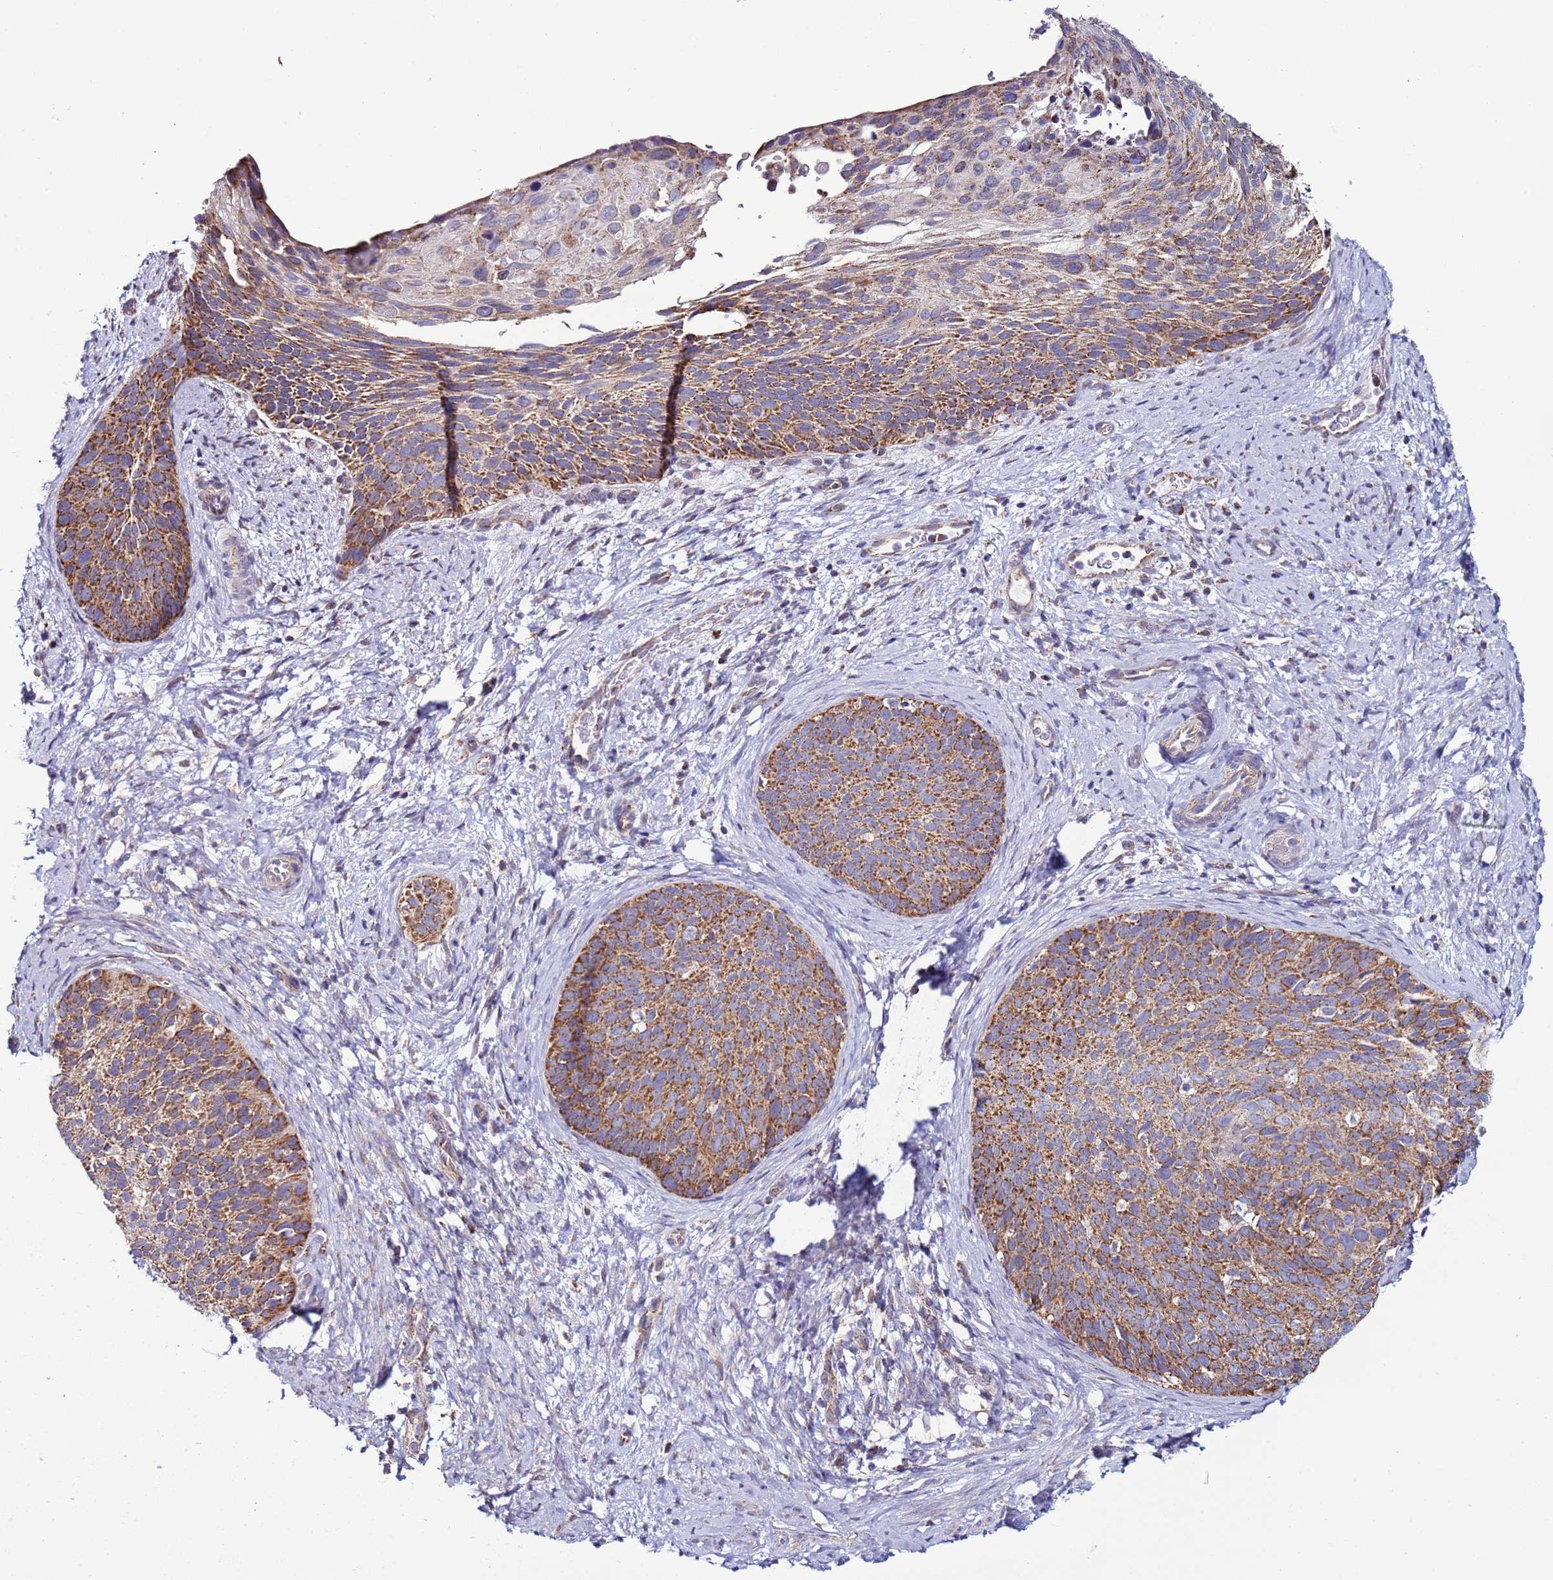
{"staining": {"intensity": "moderate", "quantity": ">75%", "location": "cytoplasmic/membranous"}, "tissue": "cervical cancer", "cell_type": "Tumor cells", "image_type": "cancer", "snomed": [{"axis": "morphology", "description": "Squamous cell carcinoma, NOS"}, {"axis": "topography", "description": "Cervix"}], "caption": "Immunohistochemistry of cervical cancer (squamous cell carcinoma) shows medium levels of moderate cytoplasmic/membranous expression in about >75% of tumor cells.", "gene": "AHI1", "patient": {"sex": "female", "age": 80}}